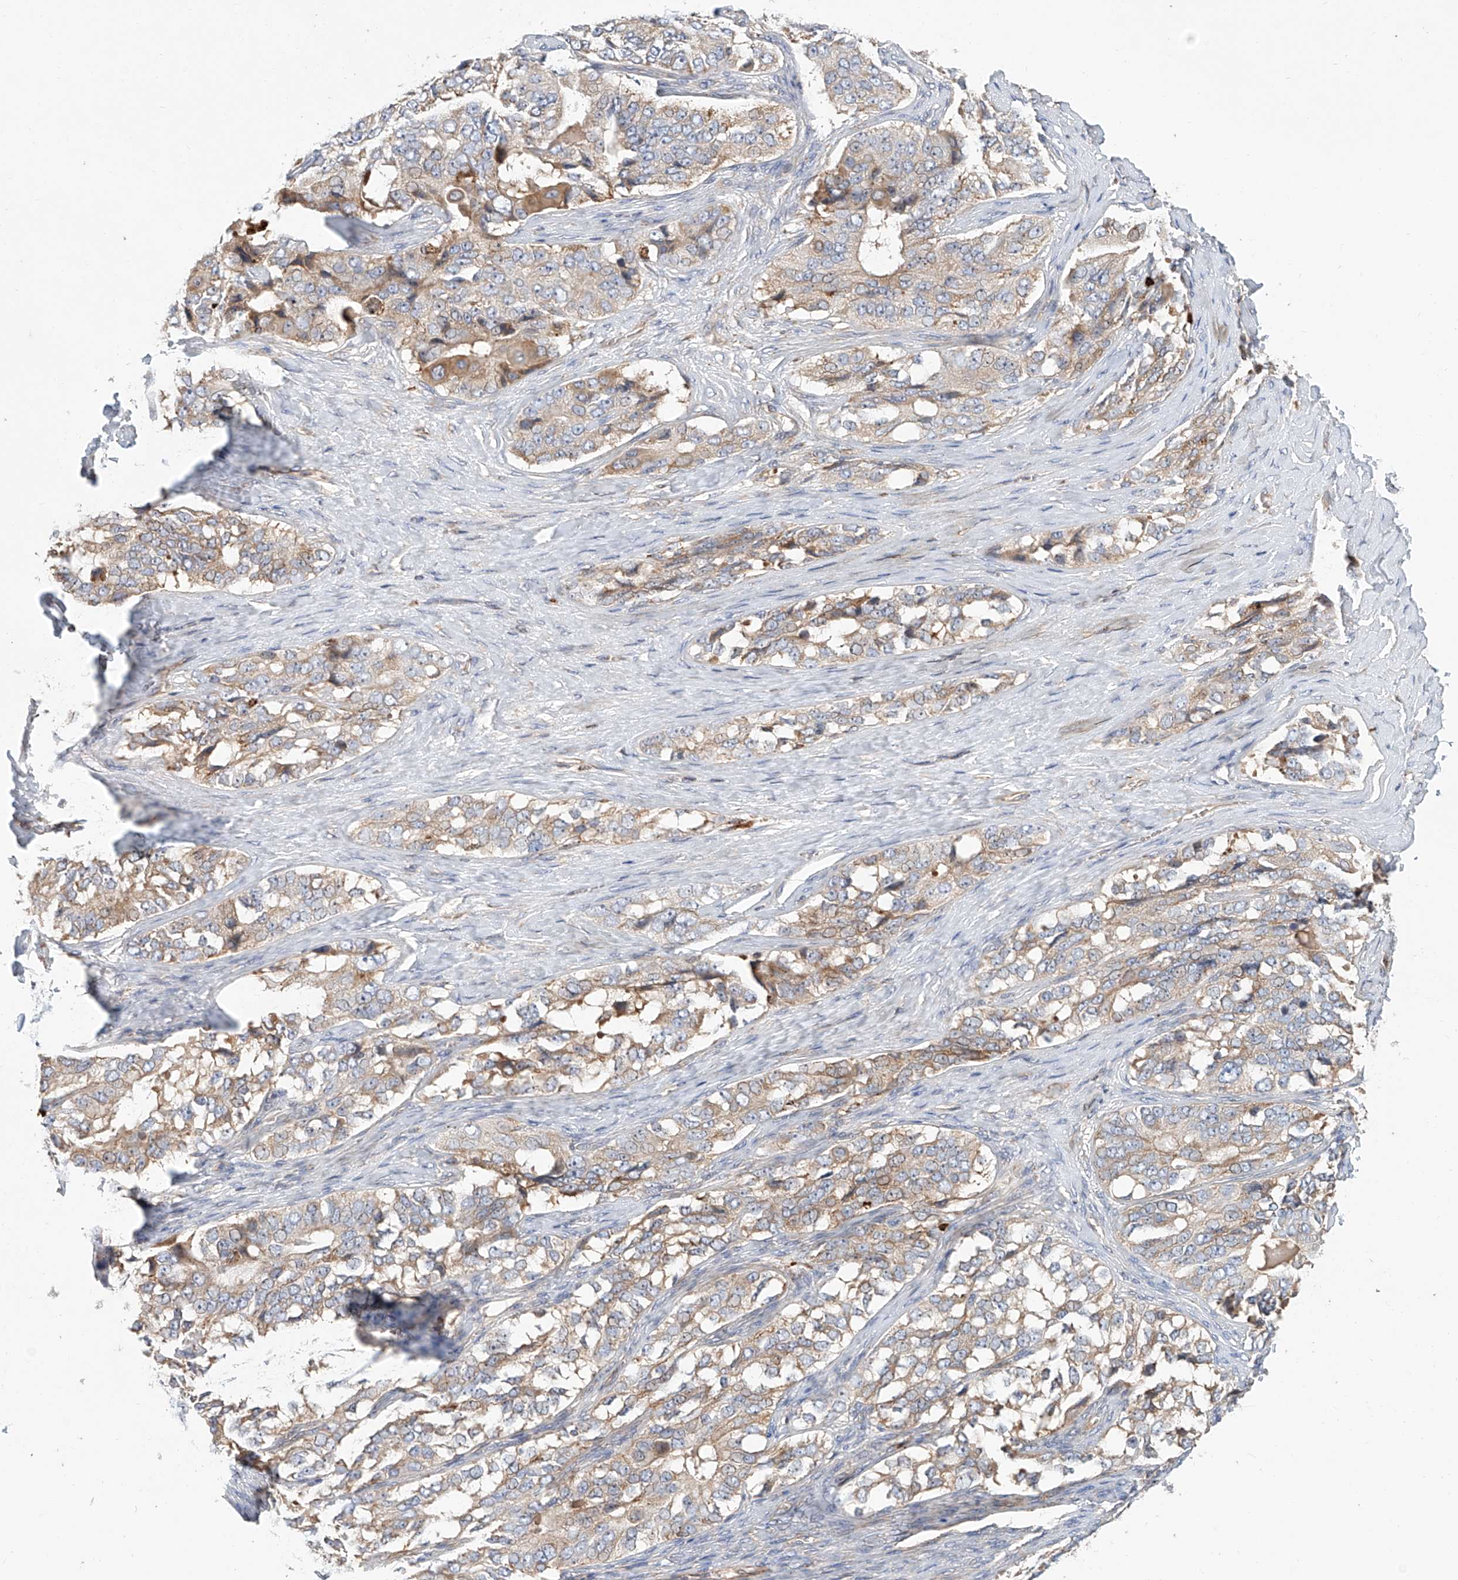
{"staining": {"intensity": "weak", "quantity": ">75%", "location": "cytoplasmic/membranous"}, "tissue": "ovarian cancer", "cell_type": "Tumor cells", "image_type": "cancer", "snomed": [{"axis": "morphology", "description": "Carcinoma, endometroid"}, {"axis": "topography", "description": "Ovary"}], "caption": "Protein expression analysis of human ovarian cancer (endometroid carcinoma) reveals weak cytoplasmic/membranous expression in about >75% of tumor cells.", "gene": "HGSNAT", "patient": {"sex": "female", "age": 51}}